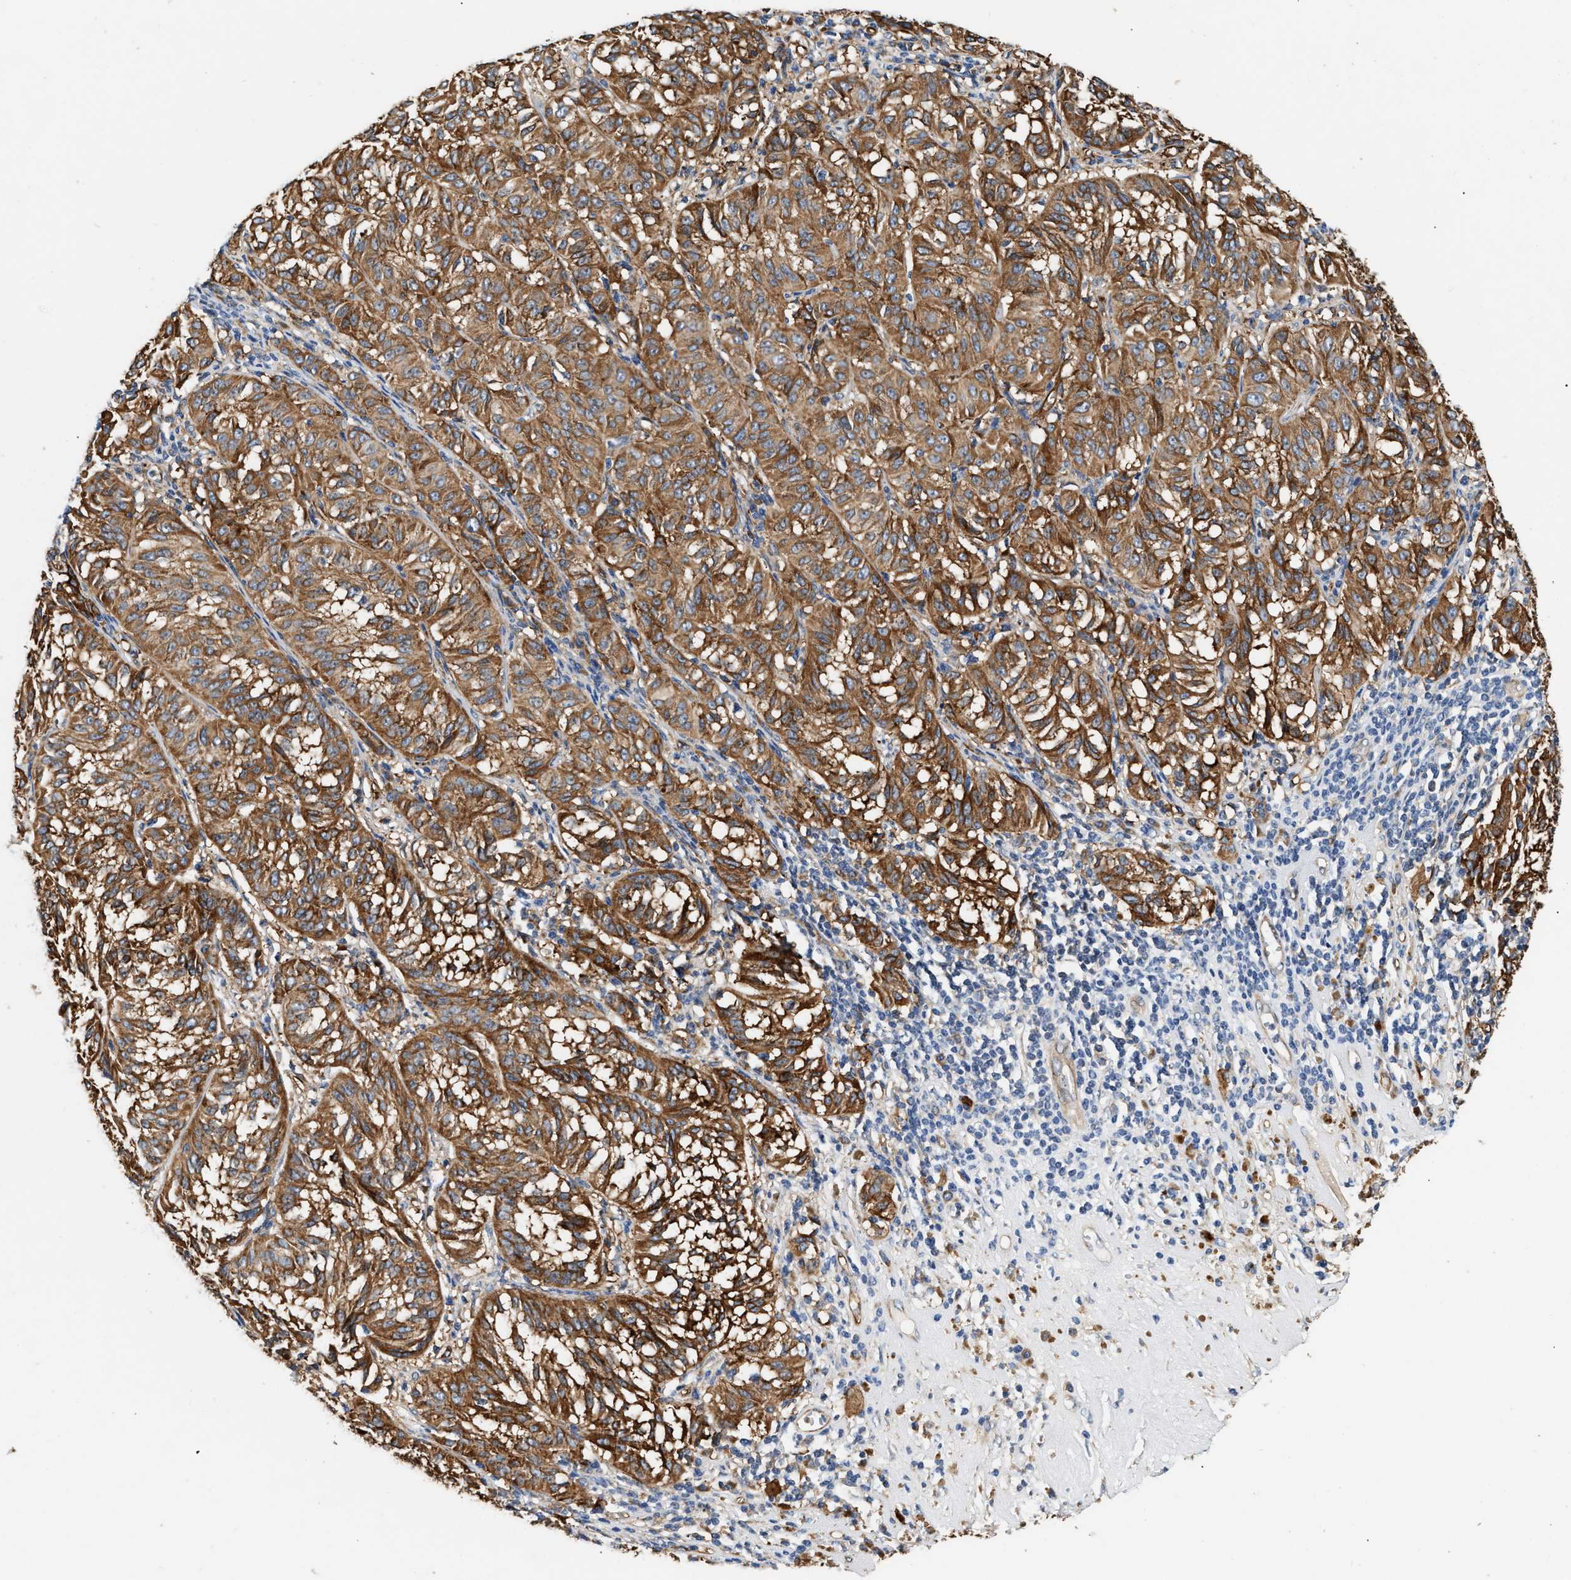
{"staining": {"intensity": "moderate", "quantity": ">75%", "location": "cytoplasmic/membranous"}, "tissue": "melanoma", "cell_type": "Tumor cells", "image_type": "cancer", "snomed": [{"axis": "morphology", "description": "Malignant melanoma, NOS"}, {"axis": "topography", "description": "Skin"}], "caption": "Immunohistochemistry (IHC) (DAB) staining of human melanoma reveals moderate cytoplasmic/membranous protein expression in about >75% of tumor cells. (Brightfield microscopy of DAB IHC at high magnification).", "gene": "IFT74", "patient": {"sex": "female", "age": 72}}